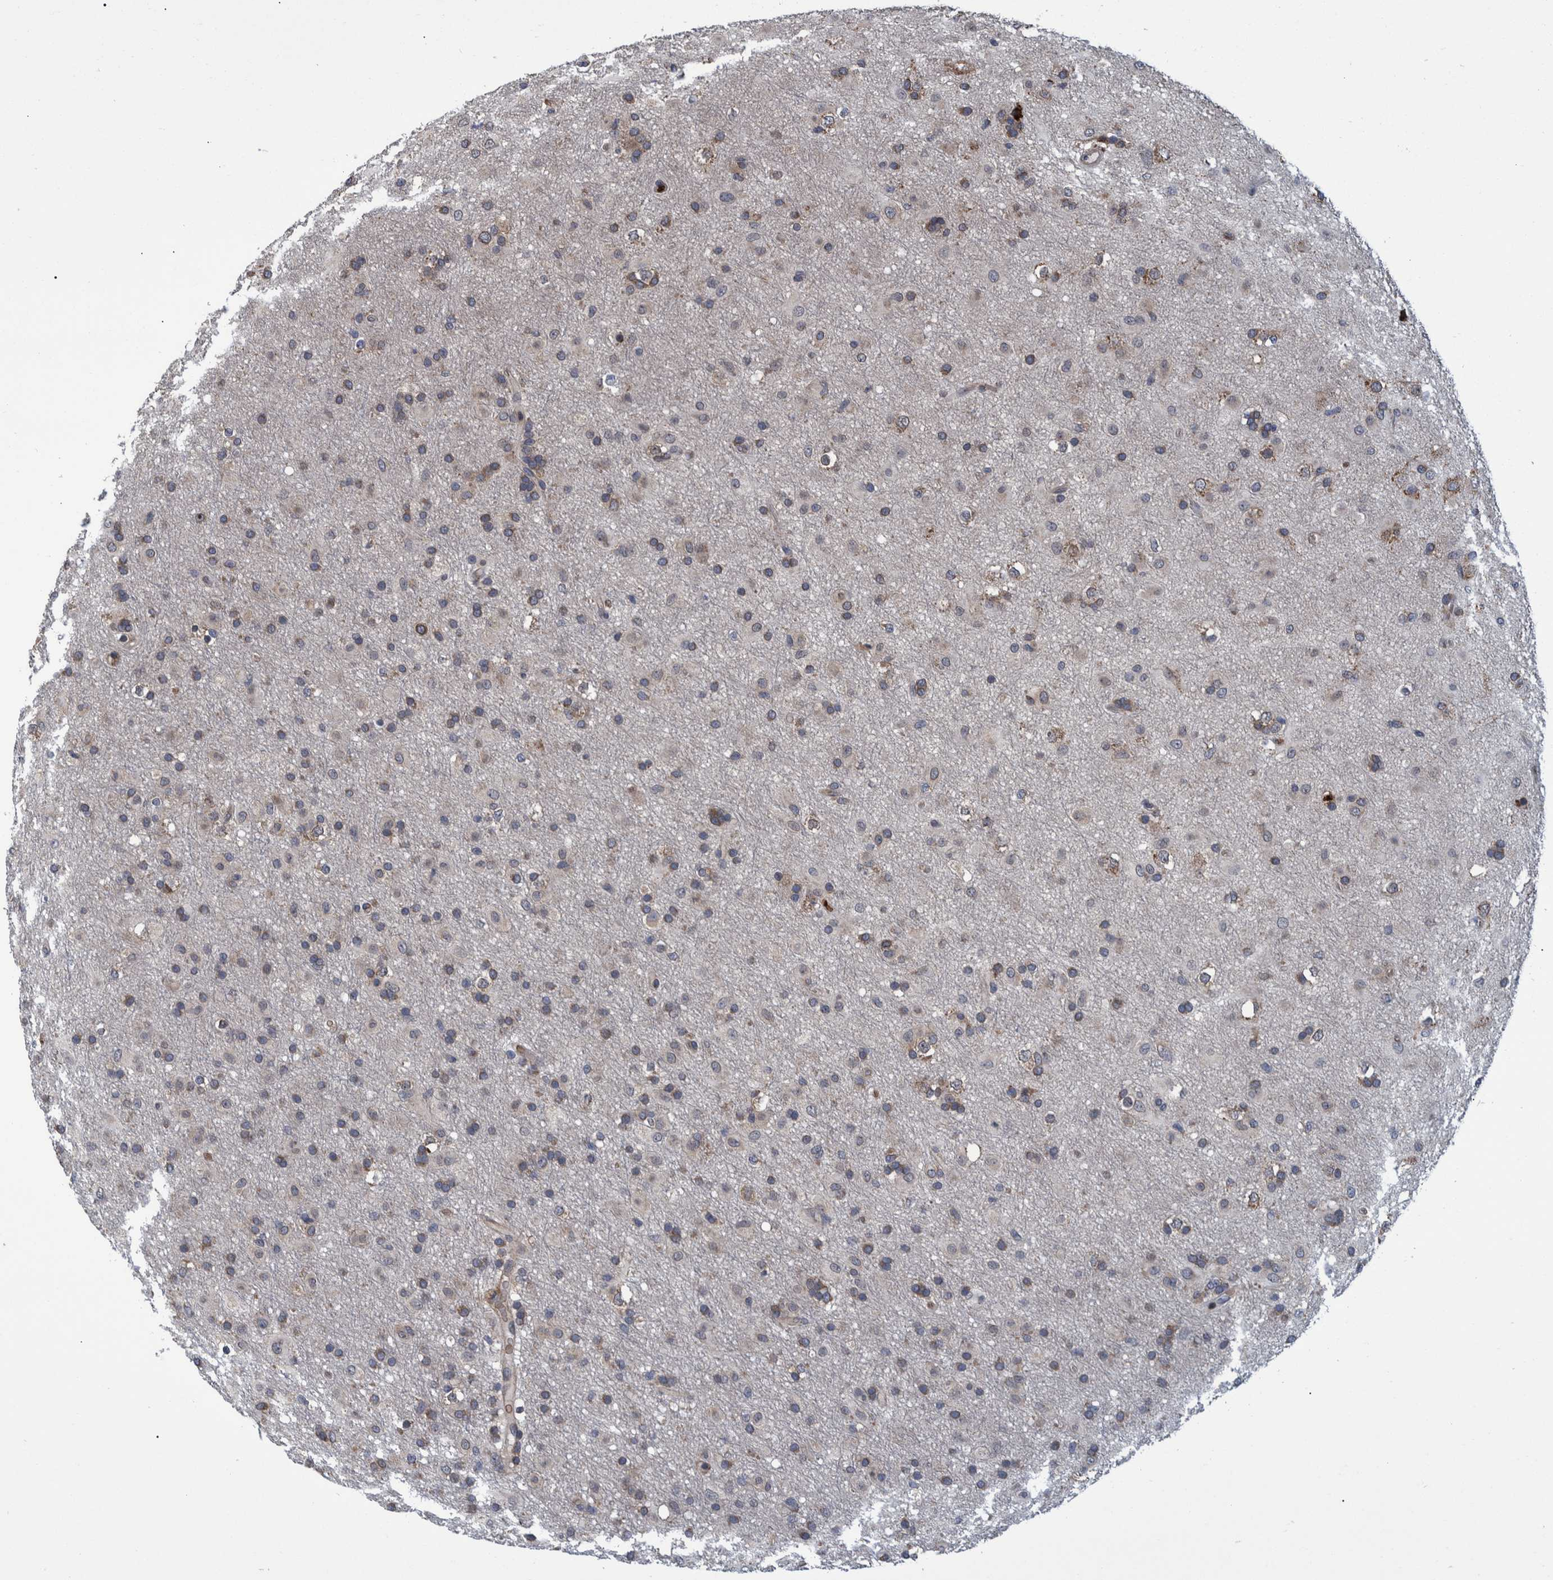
{"staining": {"intensity": "weak", "quantity": "25%-75%", "location": "cytoplasmic/membranous"}, "tissue": "glioma", "cell_type": "Tumor cells", "image_type": "cancer", "snomed": [{"axis": "morphology", "description": "Glioma, malignant, Low grade"}, {"axis": "topography", "description": "Brain"}], "caption": "Immunohistochemistry micrograph of neoplastic tissue: human glioma stained using immunohistochemistry exhibits low levels of weak protein expression localized specifically in the cytoplasmic/membranous of tumor cells, appearing as a cytoplasmic/membranous brown color.", "gene": "SPAG5", "patient": {"sex": "male", "age": 65}}